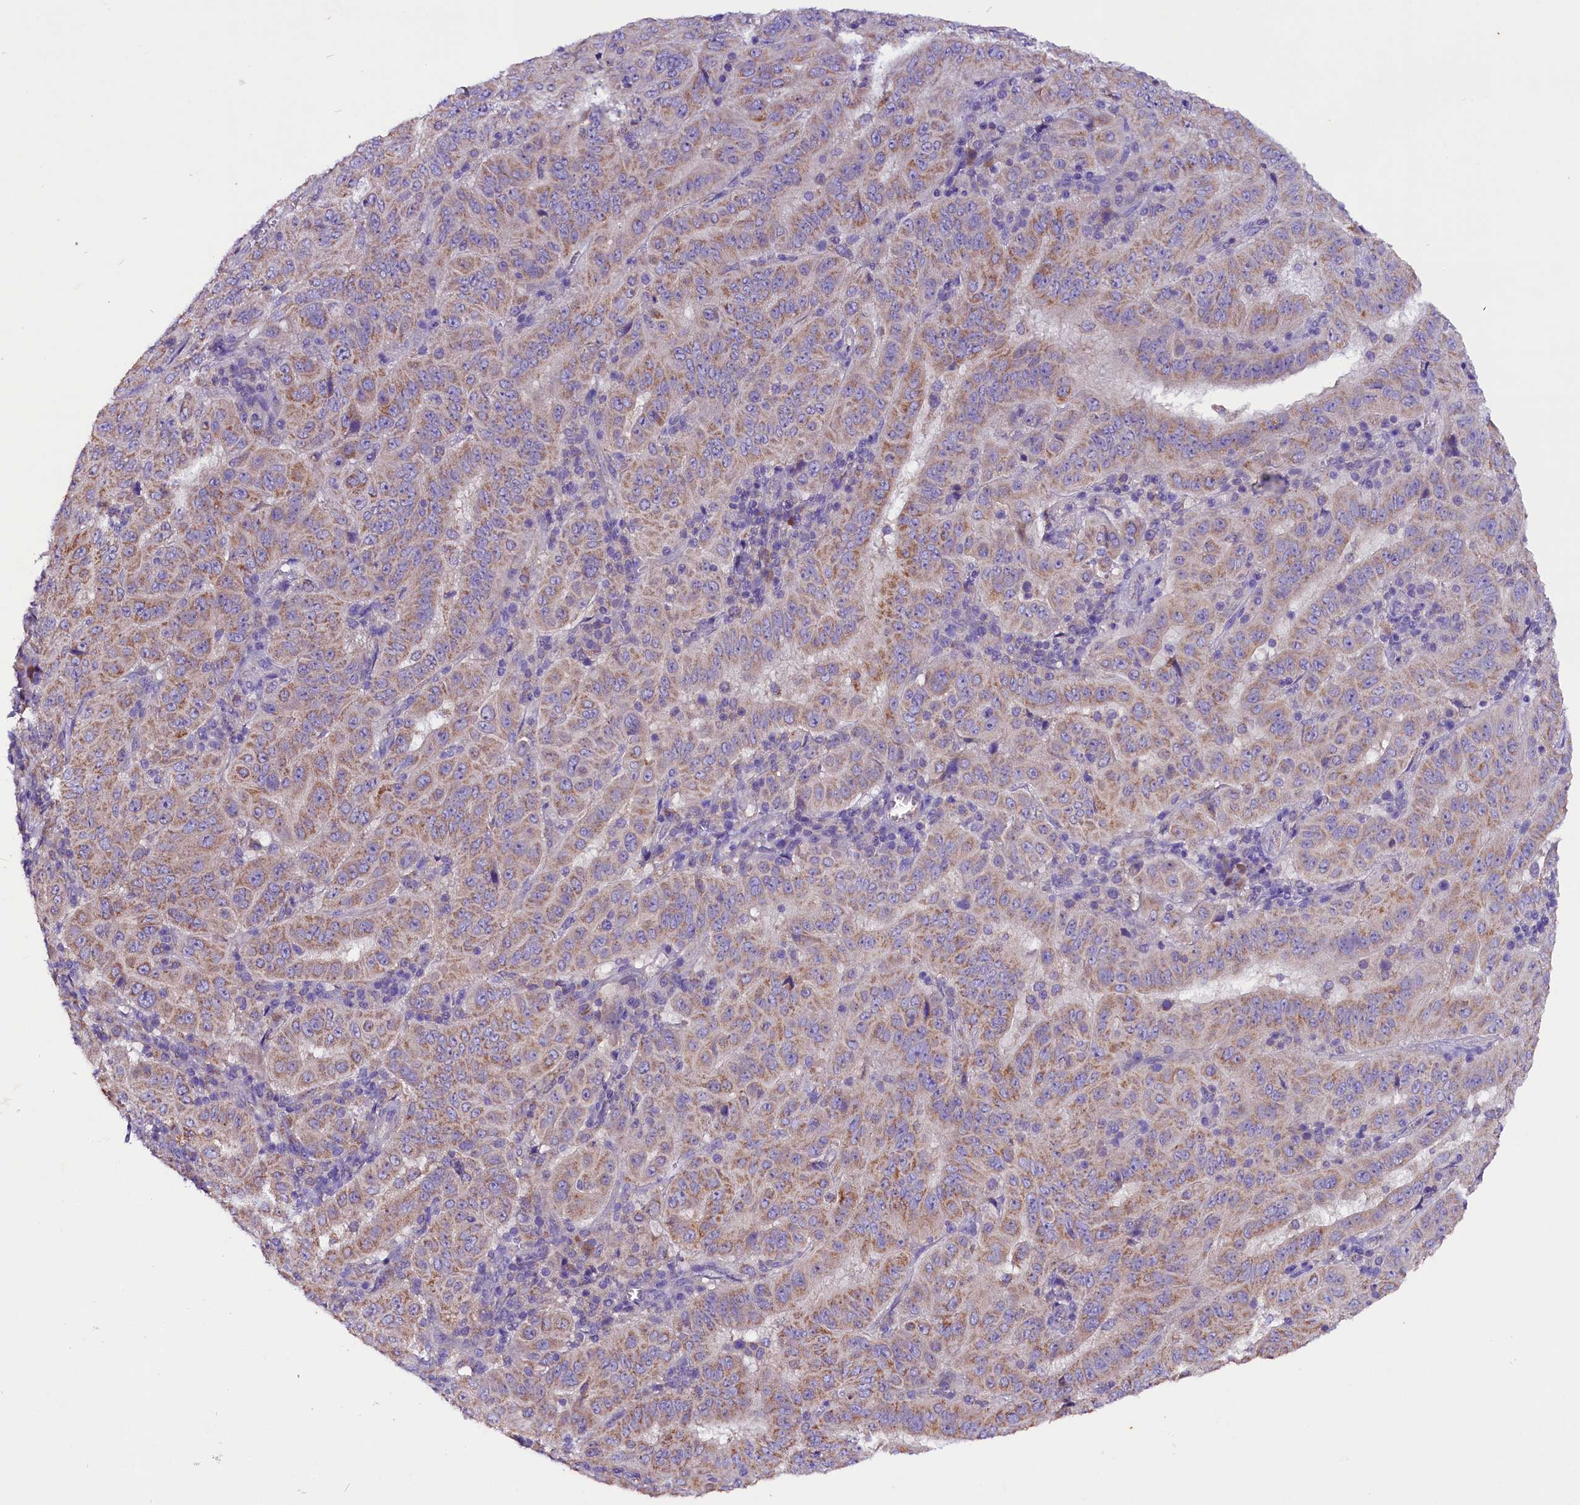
{"staining": {"intensity": "moderate", "quantity": ">75%", "location": "cytoplasmic/membranous"}, "tissue": "pancreatic cancer", "cell_type": "Tumor cells", "image_type": "cancer", "snomed": [{"axis": "morphology", "description": "Adenocarcinoma, NOS"}, {"axis": "topography", "description": "Pancreas"}], "caption": "Pancreatic adenocarcinoma was stained to show a protein in brown. There is medium levels of moderate cytoplasmic/membranous positivity in approximately >75% of tumor cells.", "gene": "SIX5", "patient": {"sex": "male", "age": 63}}